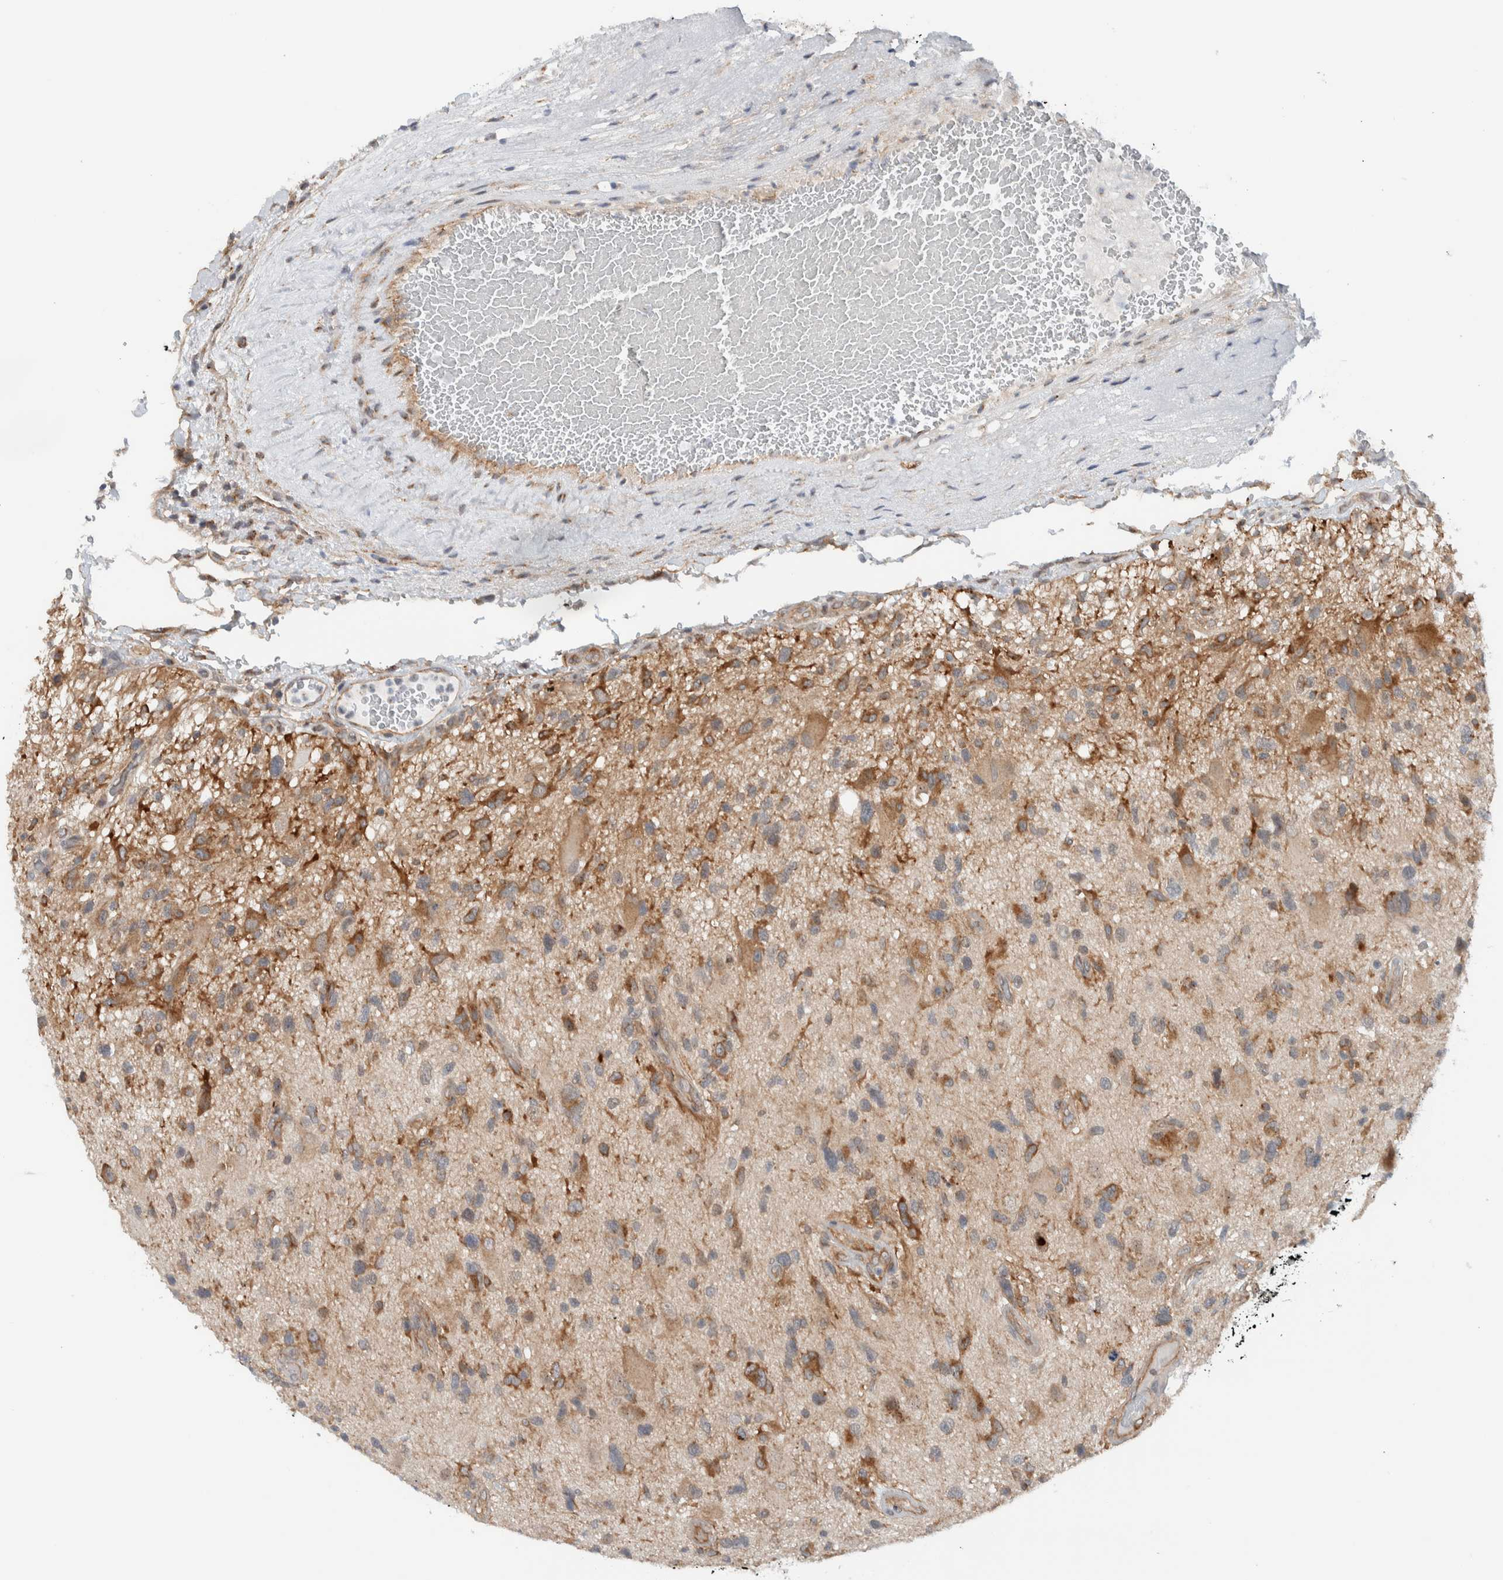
{"staining": {"intensity": "moderate", "quantity": ">75%", "location": "cytoplasmic/membranous"}, "tissue": "glioma", "cell_type": "Tumor cells", "image_type": "cancer", "snomed": [{"axis": "morphology", "description": "Glioma, malignant, High grade"}, {"axis": "topography", "description": "Brain"}], "caption": "Protein staining reveals moderate cytoplasmic/membranous expression in approximately >75% of tumor cells in glioma. The staining was performed using DAB to visualize the protein expression in brown, while the nuclei were stained in blue with hematoxylin (Magnification: 20x).", "gene": "RERE", "patient": {"sex": "male", "age": 33}}